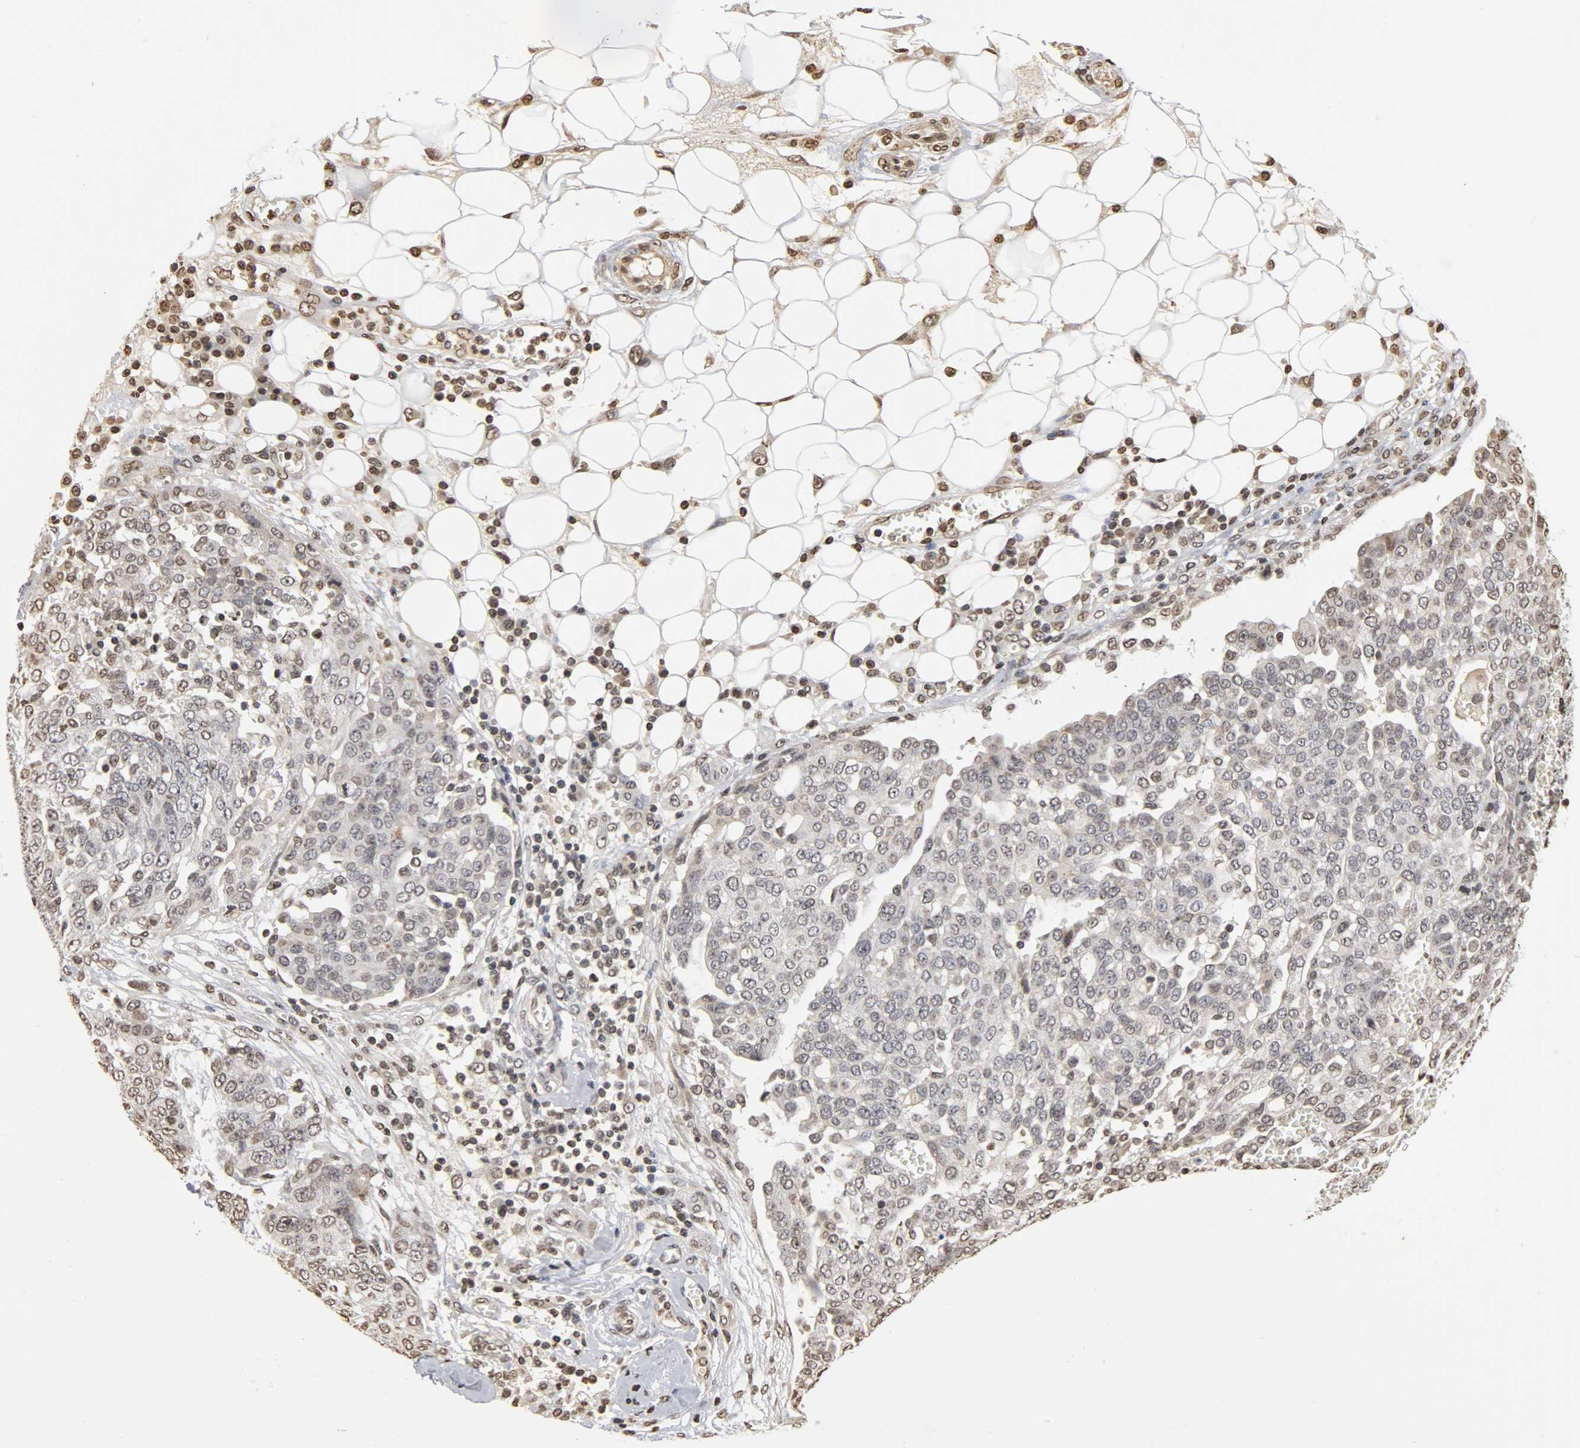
{"staining": {"intensity": "weak", "quantity": "<25%", "location": "nuclear"}, "tissue": "ovarian cancer", "cell_type": "Tumor cells", "image_type": "cancer", "snomed": [{"axis": "morphology", "description": "Cystadenocarcinoma, serous, NOS"}, {"axis": "topography", "description": "Soft tissue"}, {"axis": "topography", "description": "Ovary"}], "caption": "Tumor cells show no significant expression in ovarian serous cystadenocarcinoma.", "gene": "ERCC2", "patient": {"sex": "female", "age": 57}}